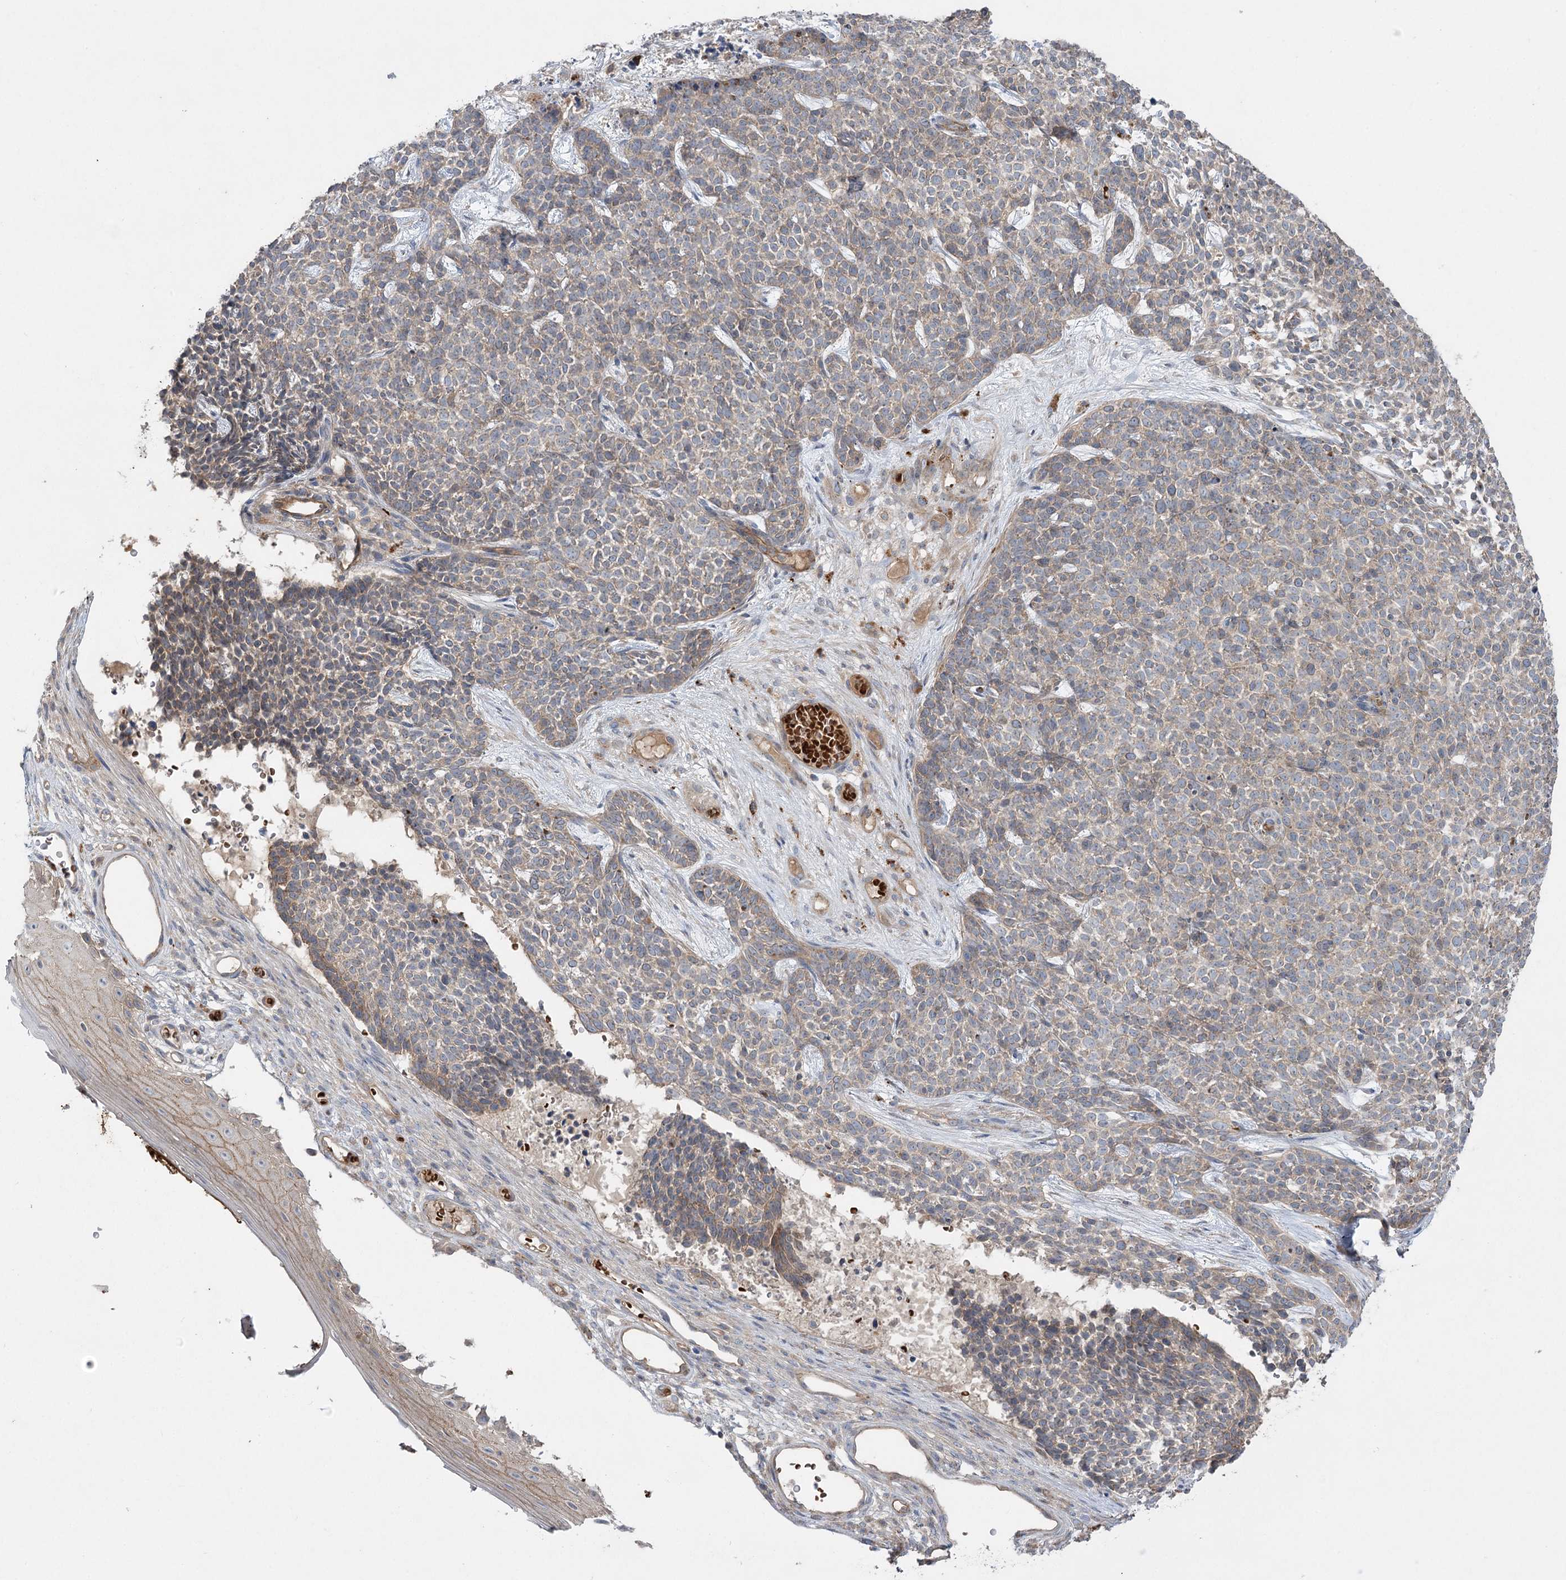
{"staining": {"intensity": "weak", "quantity": ">75%", "location": "cytoplasmic/membranous"}, "tissue": "skin cancer", "cell_type": "Tumor cells", "image_type": "cancer", "snomed": [{"axis": "morphology", "description": "Basal cell carcinoma"}, {"axis": "topography", "description": "Skin"}], "caption": "Skin basal cell carcinoma stained with IHC displays weak cytoplasmic/membranous staining in about >75% of tumor cells.", "gene": "KIAA0825", "patient": {"sex": "female", "age": 84}}